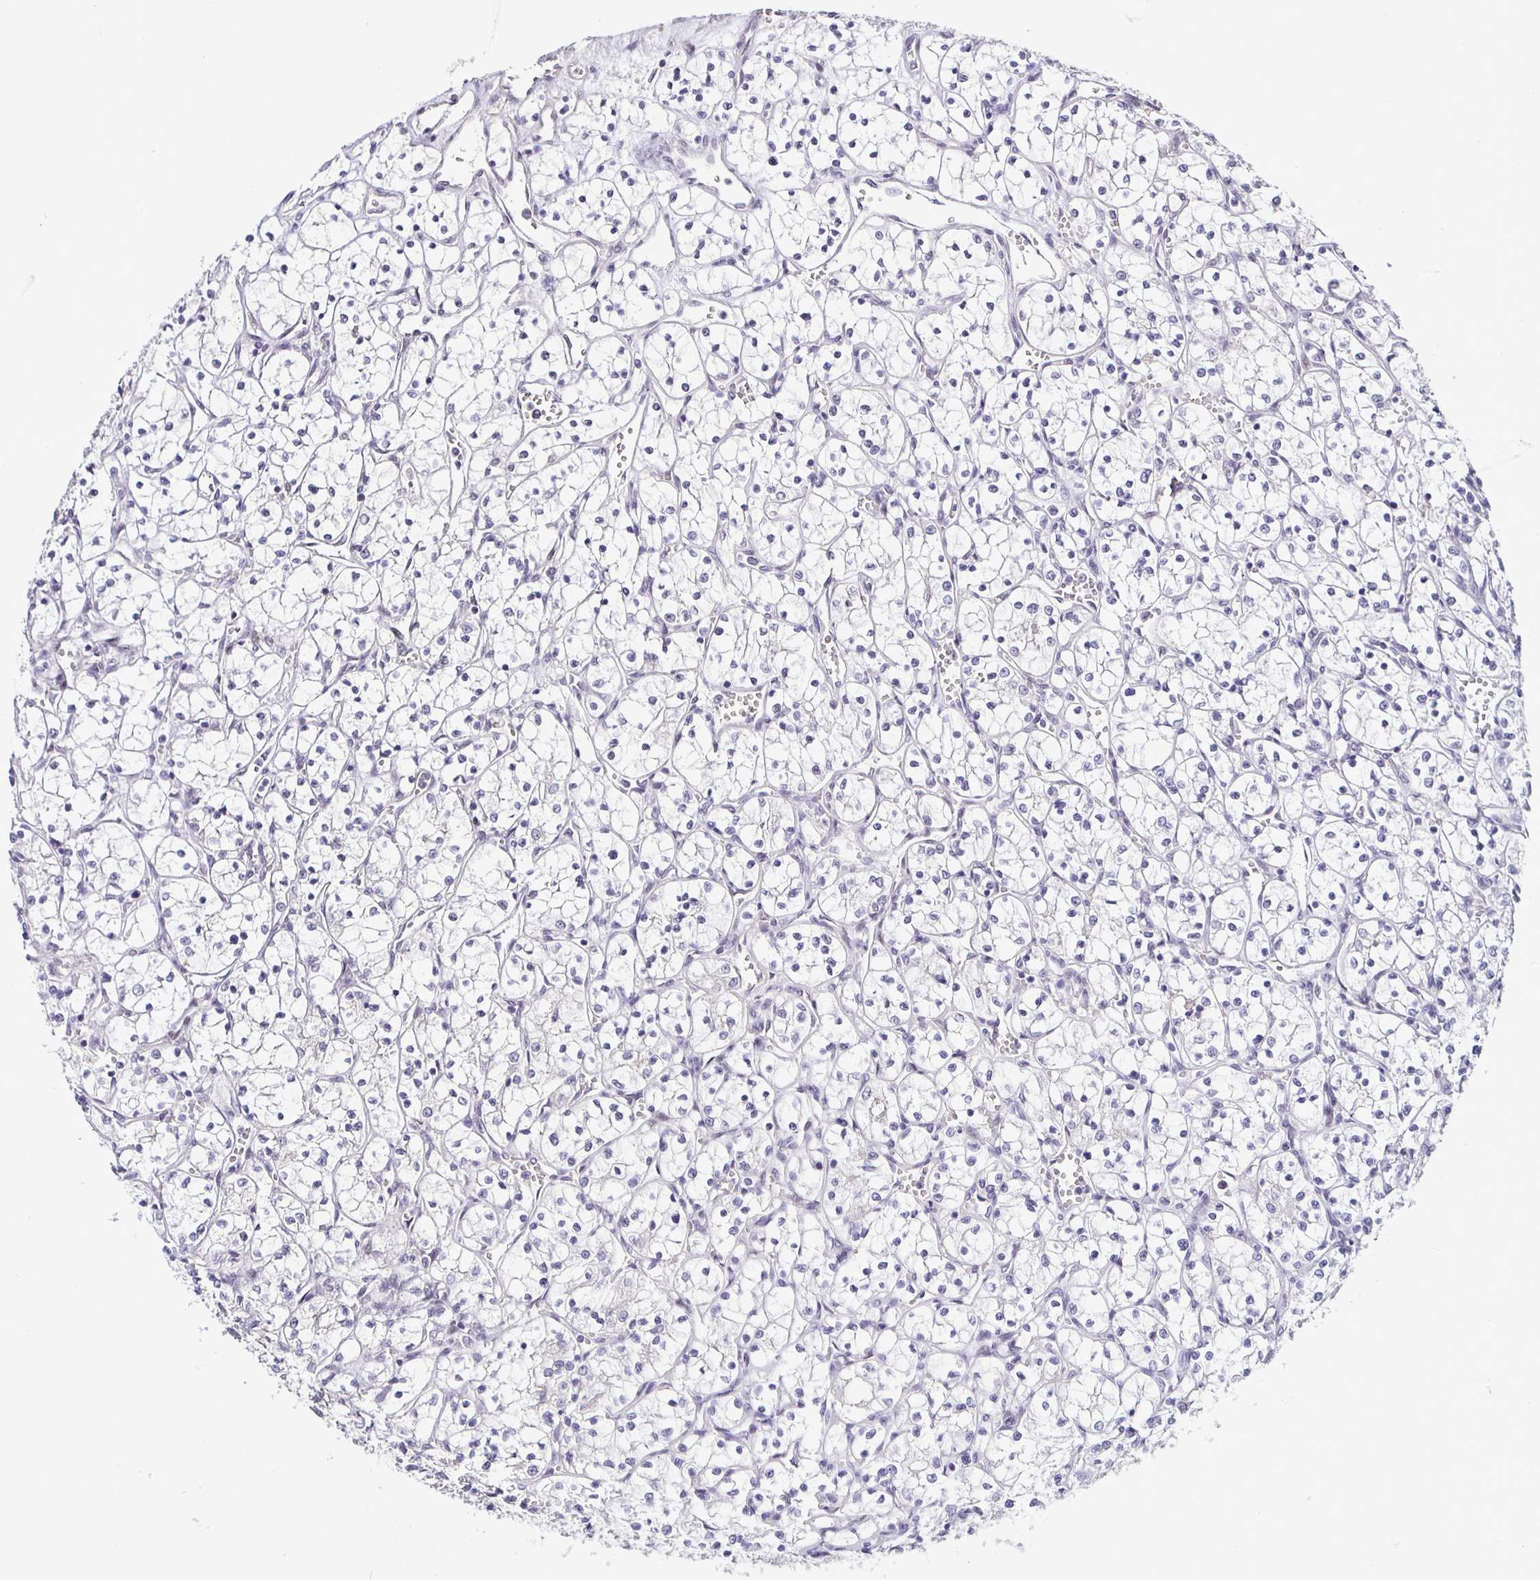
{"staining": {"intensity": "negative", "quantity": "none", "location": "none"}, "tissue": "renal cancer", "cell_type": "Tumor cells", "image_type": "cancer", "snomed": [{"axis": "morphology", "description": "Adenocarcinoma, NOS"}, {"axis": "topography", "description": "Kidney"}], "caption": "Immunohistochemical staining of human renal cancer (adenocarcinoma) reveals no significant positivity in tumor cells.", "gene": "NUP188", "patient": {"sex": "female", "age": 69}}